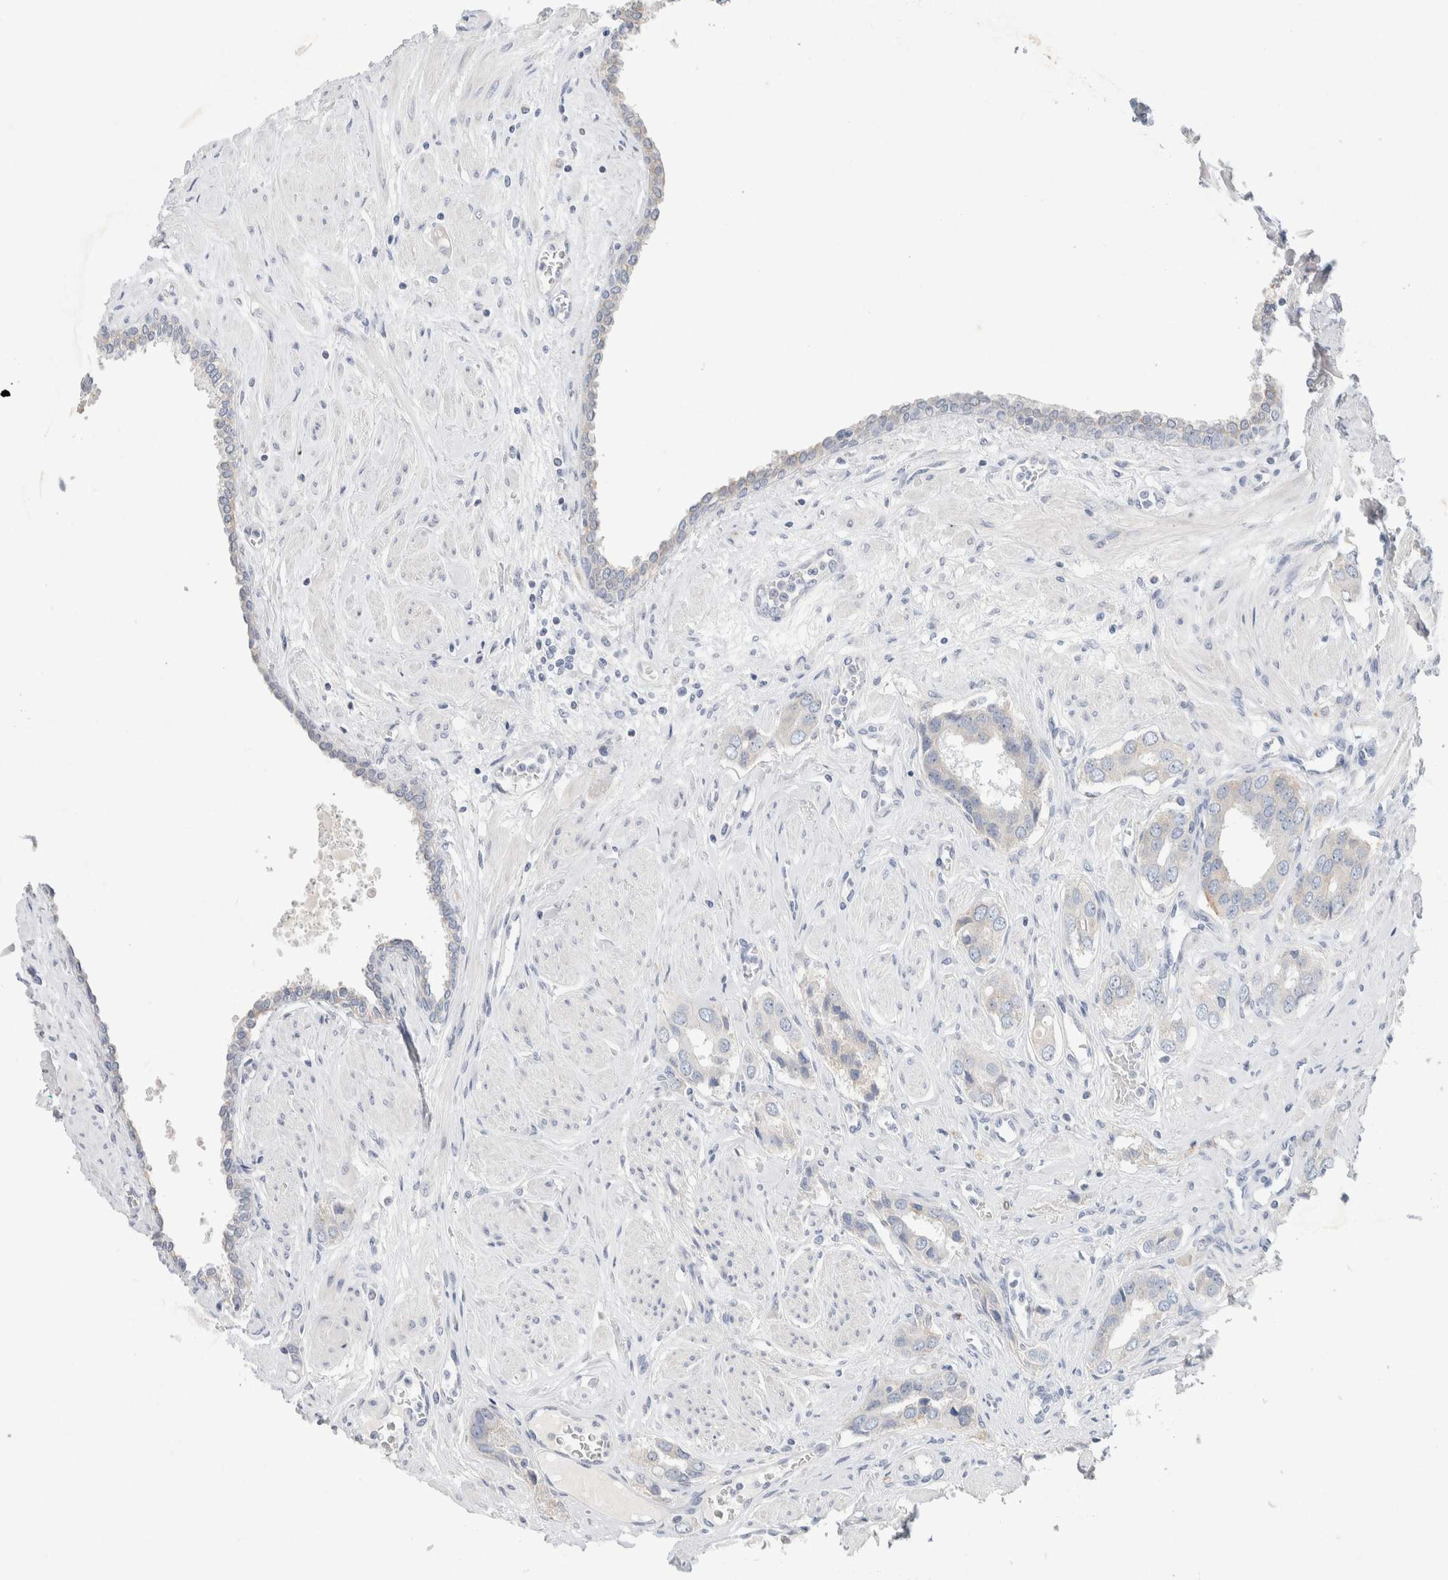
{"staining": {"intensity": "negative", "quantity": "none", "location": "none"}, "tissue": "prostate cancer", "cell_type": "Tumor cells", "image_type": "cancer", "snomed": [{"axis": "morphology", "description": "Adenocarcinoma, High grade"}, {"axis": "topography", "description": "Prostate"}], "caption": "High magnification brightfield microscopy of prostate cancer stained with DAB (brown) and counterstained with hematoxylin (blue): tumor cells show no significant expression.", "gene": "CMTM4", "patient": {"sex": "male", "age": 52}}